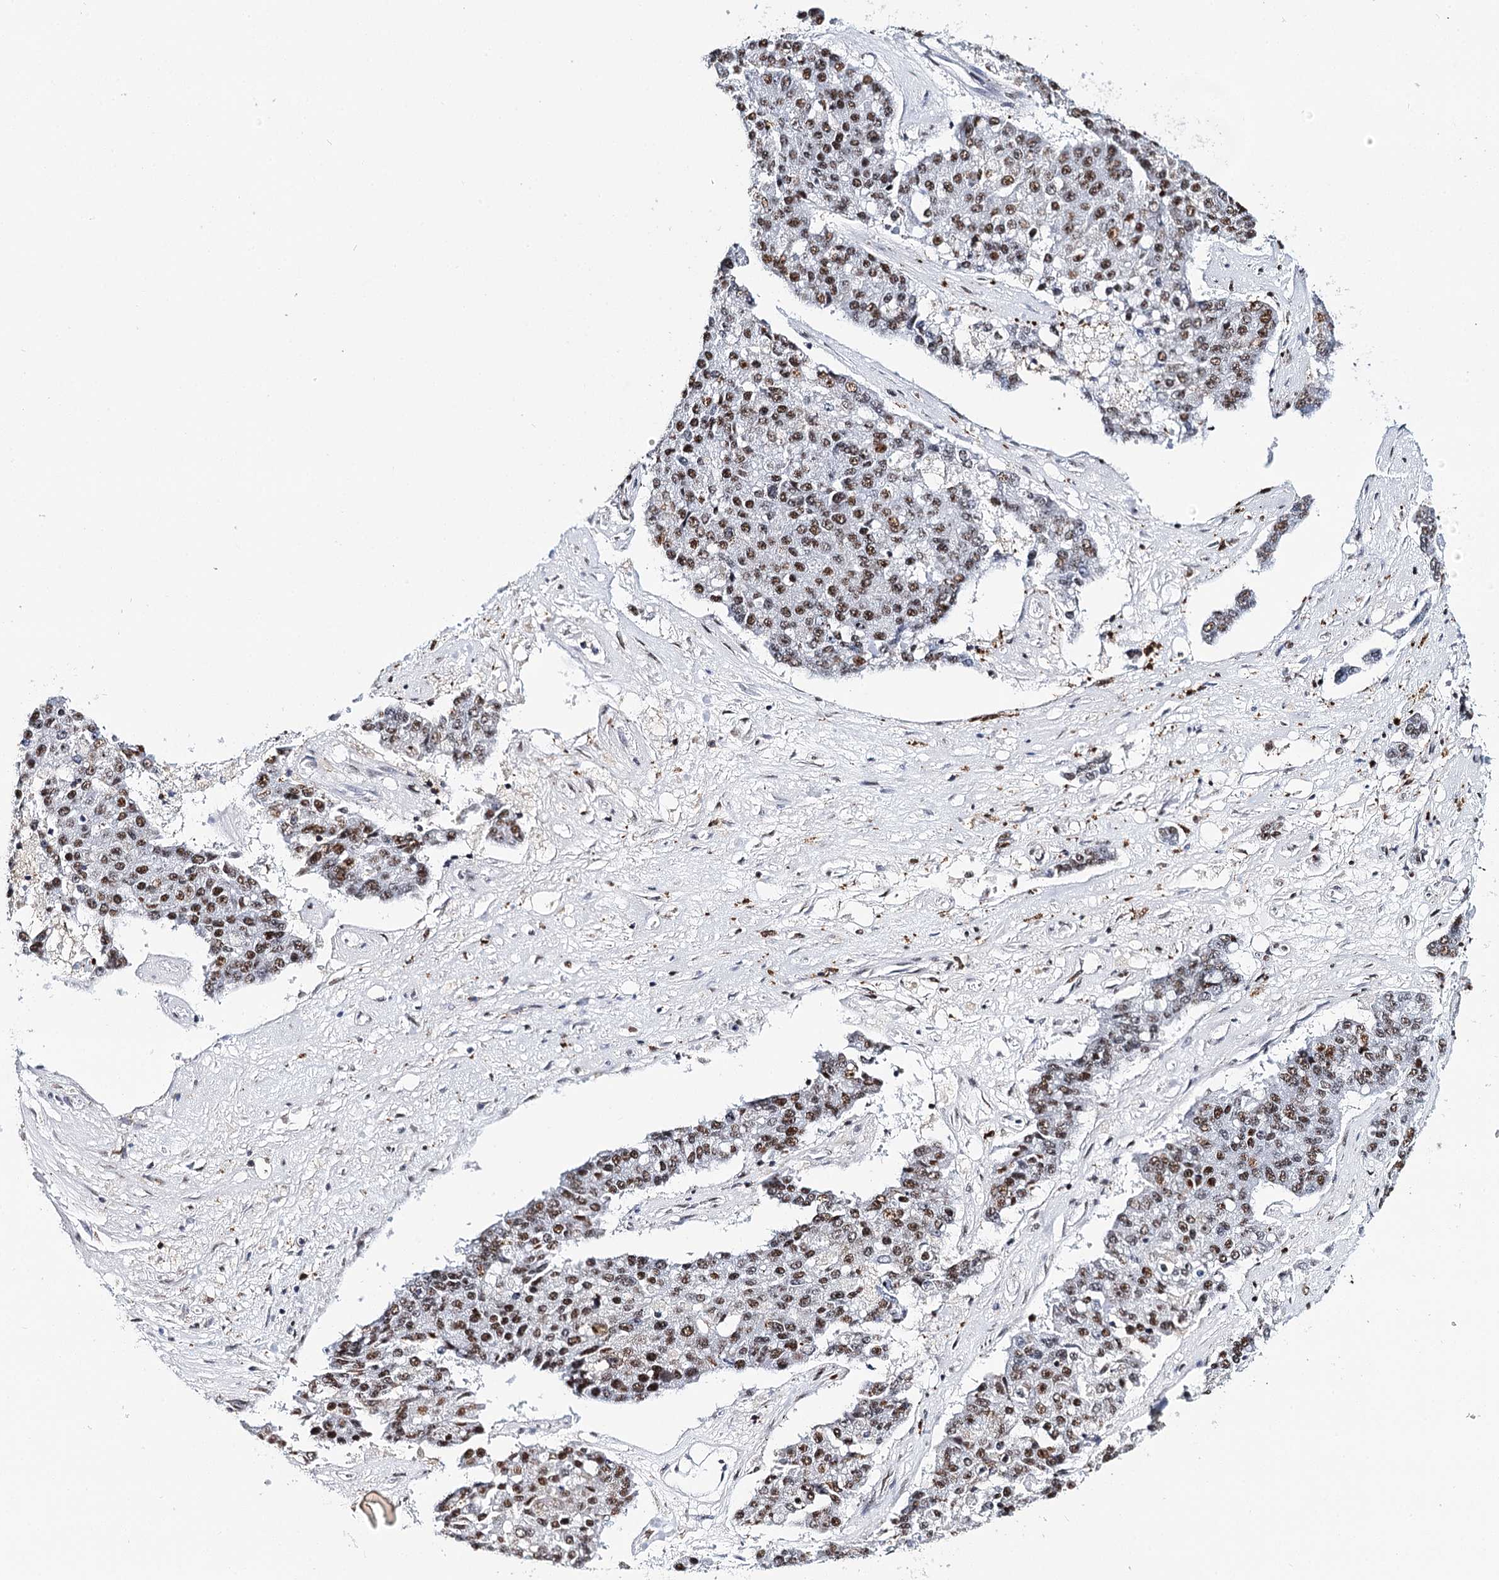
{"staining": {"intensity": "moderate", "quantity": "25%-75%", "location": "nuclear"}, "tissue": "pancreatic cancer", "cell_type": "Tumor cells", "image_type": "cancer", "snomed": [{"axis": "morphology", "description": "Adenocarcinoma, NOS"}, {"axis": "topography", "description": "Pancreas"}], "caption": "Immunohistochemistry (IHC) image of pancreatic adenocarcinoma stained for a protein (brown), which reveals medium levels of moderate nuclear expression in approximately 25%-75% of tumor cells.", "gene": "BARD1", "patient": {"sex": "male", "age": 50}}